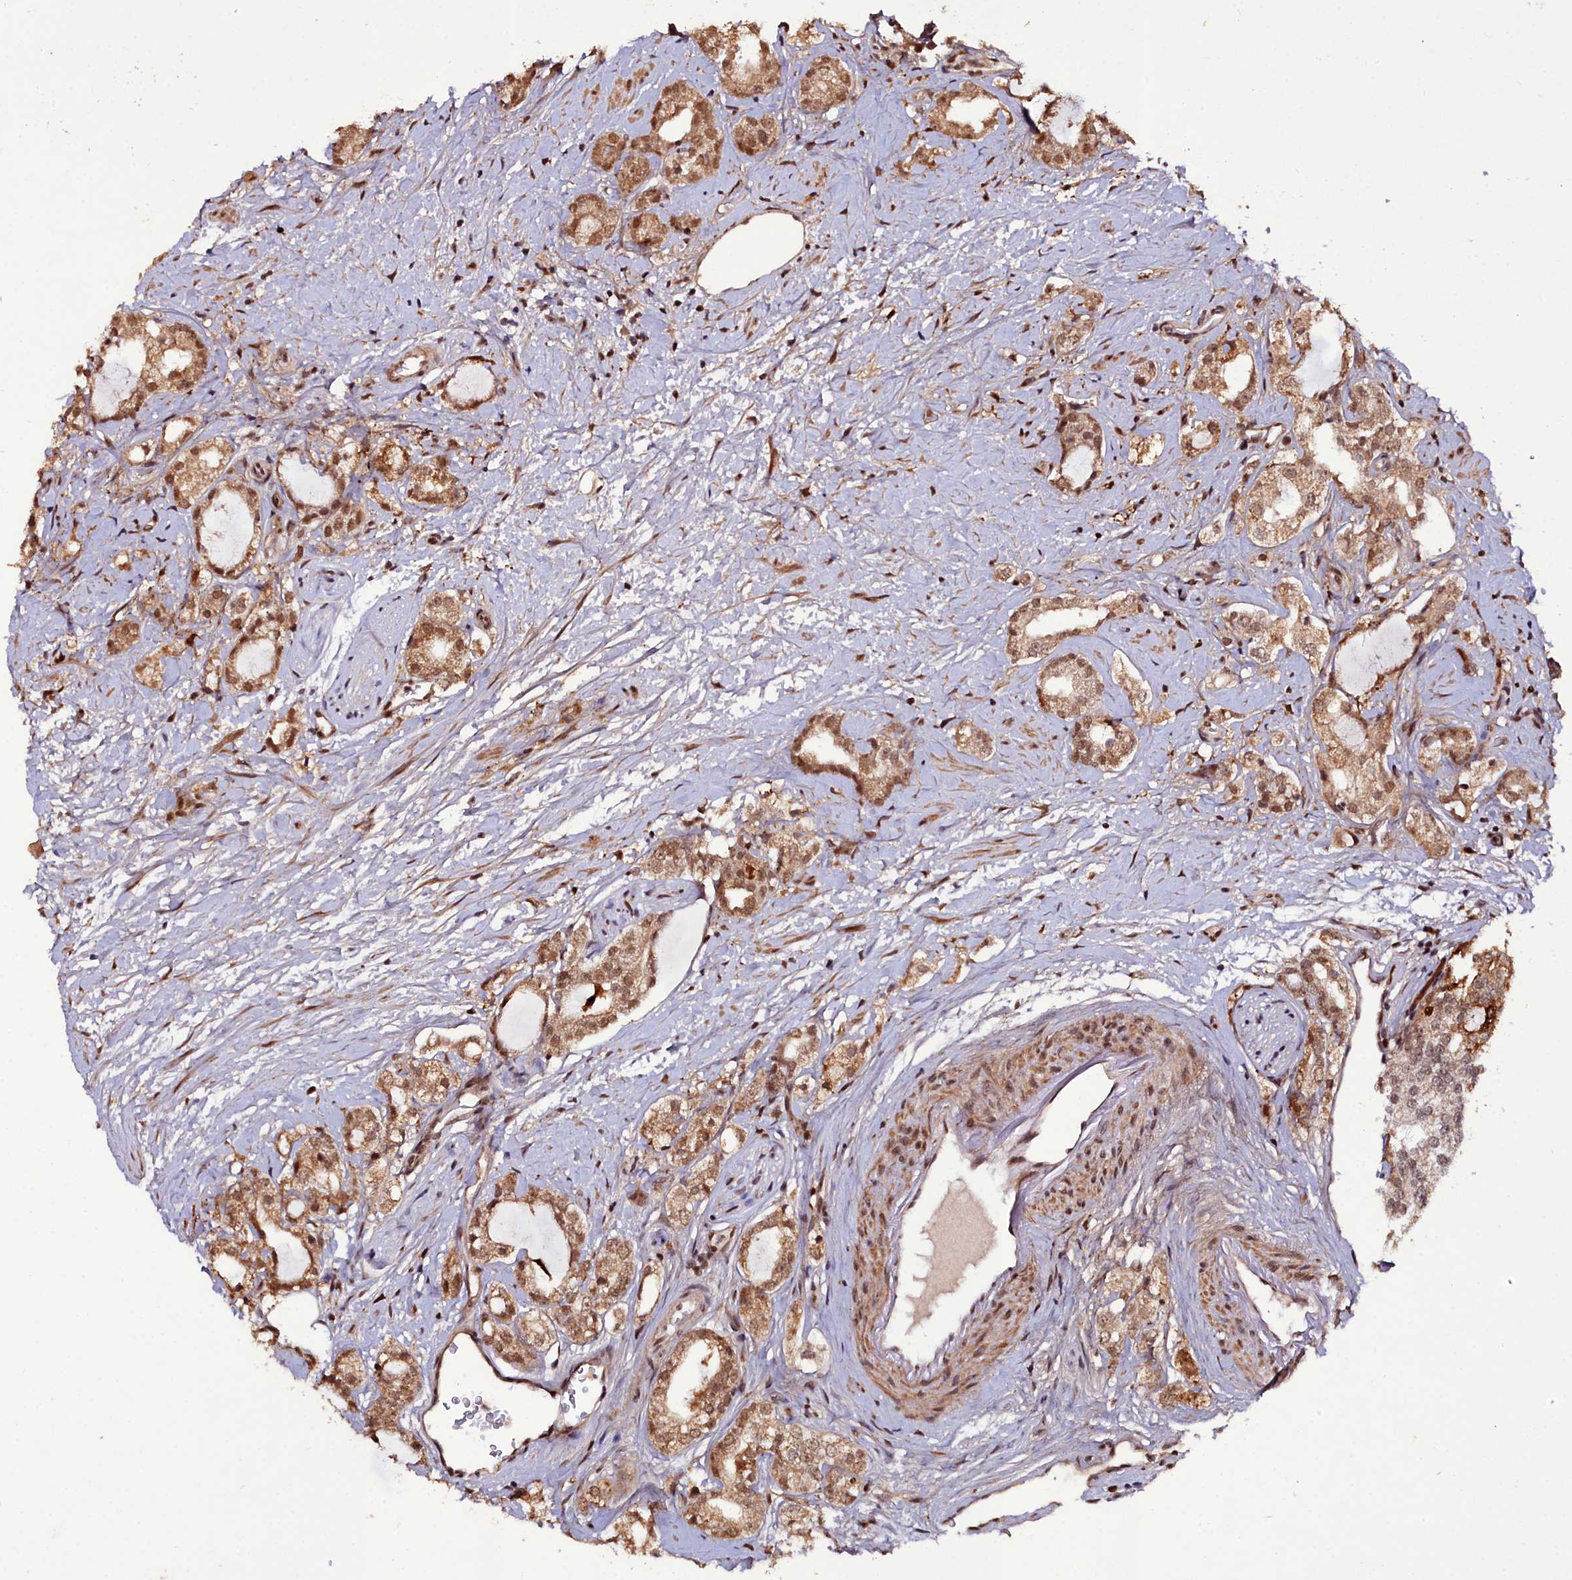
{"staining": {"intensity": "moderate", "quantity": ">75%", "location": "cytoplasmic/membranous,nuclear"}, "tissue": "prostate cancer", "cell_type": "Tumor cells", "image_type": "cancer", "snomed": [{"axis": "morphology", "description": "Adenocarcinoma, High grade"}, {"axis": "topography", "description": "Prostate"}], "caption": "Approximately >75% of tumor cells in prostate cancer demonstrate moderate cytoplasmic/membranous and nuclear protein expression as visualized by brown immunohistochemical staining.", "gene": "CXXC1", "patient": {"sex": "male", "age": 64}}